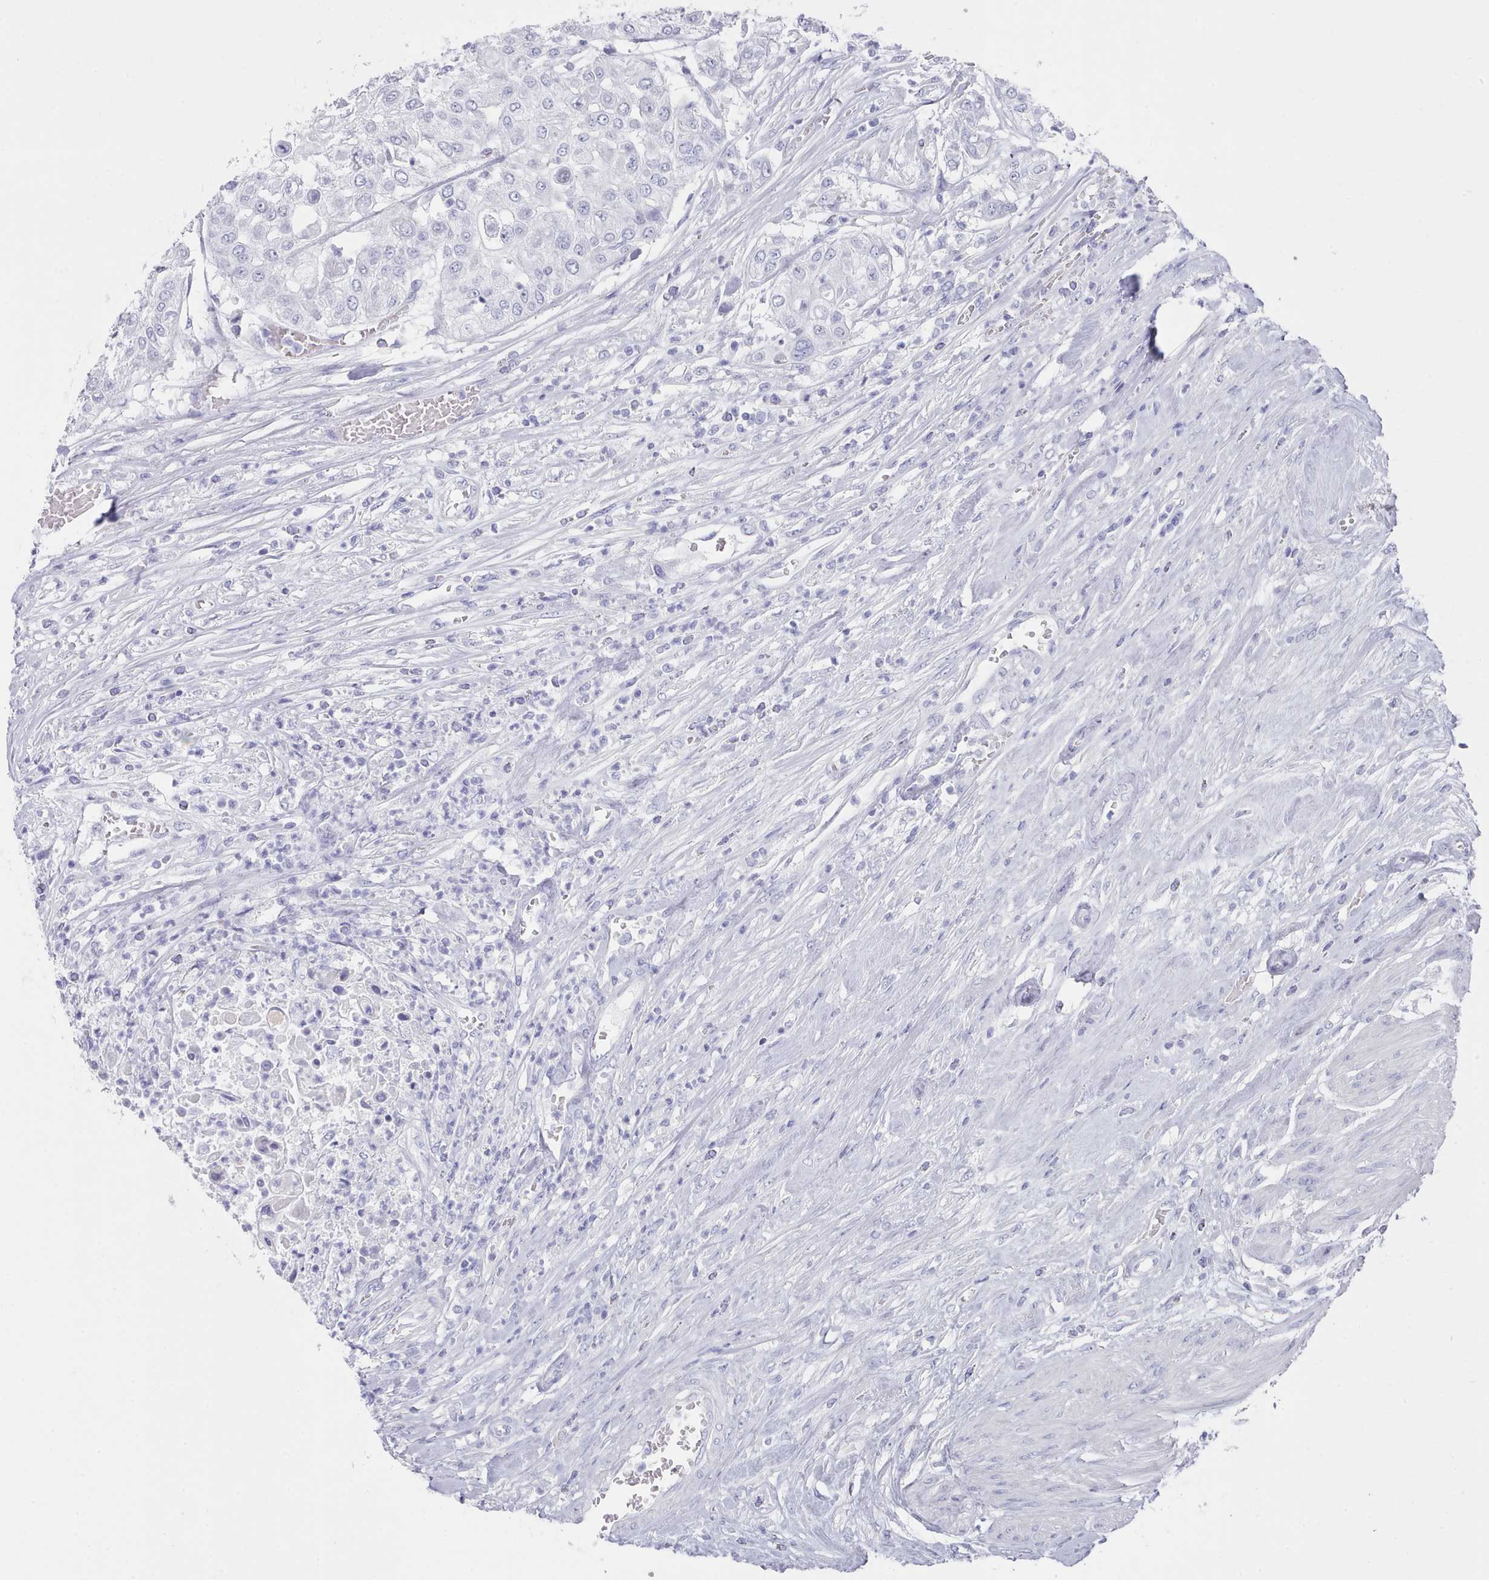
{"staining": {"intensity": "negative", "quantity": "none", "location": "none"}, "tissue": "urothelial cancer", "cell_type": "Tumor cells", "image_type": "cancer", "snomed": [{"axis": "morphology", "description": "Urothelial carcinoma, High grade"}, {"axis": "topography", "description": "Urinary bladder"}], "caption": "High magnification brightfield microscopy of urothelial cancer stained with DAB (brown) and counterstained with hematoxylin (blue): tumor cells show no significant expression.", "gene": "LRRC37A", "patient": {"sex": "female", "age": 79}}